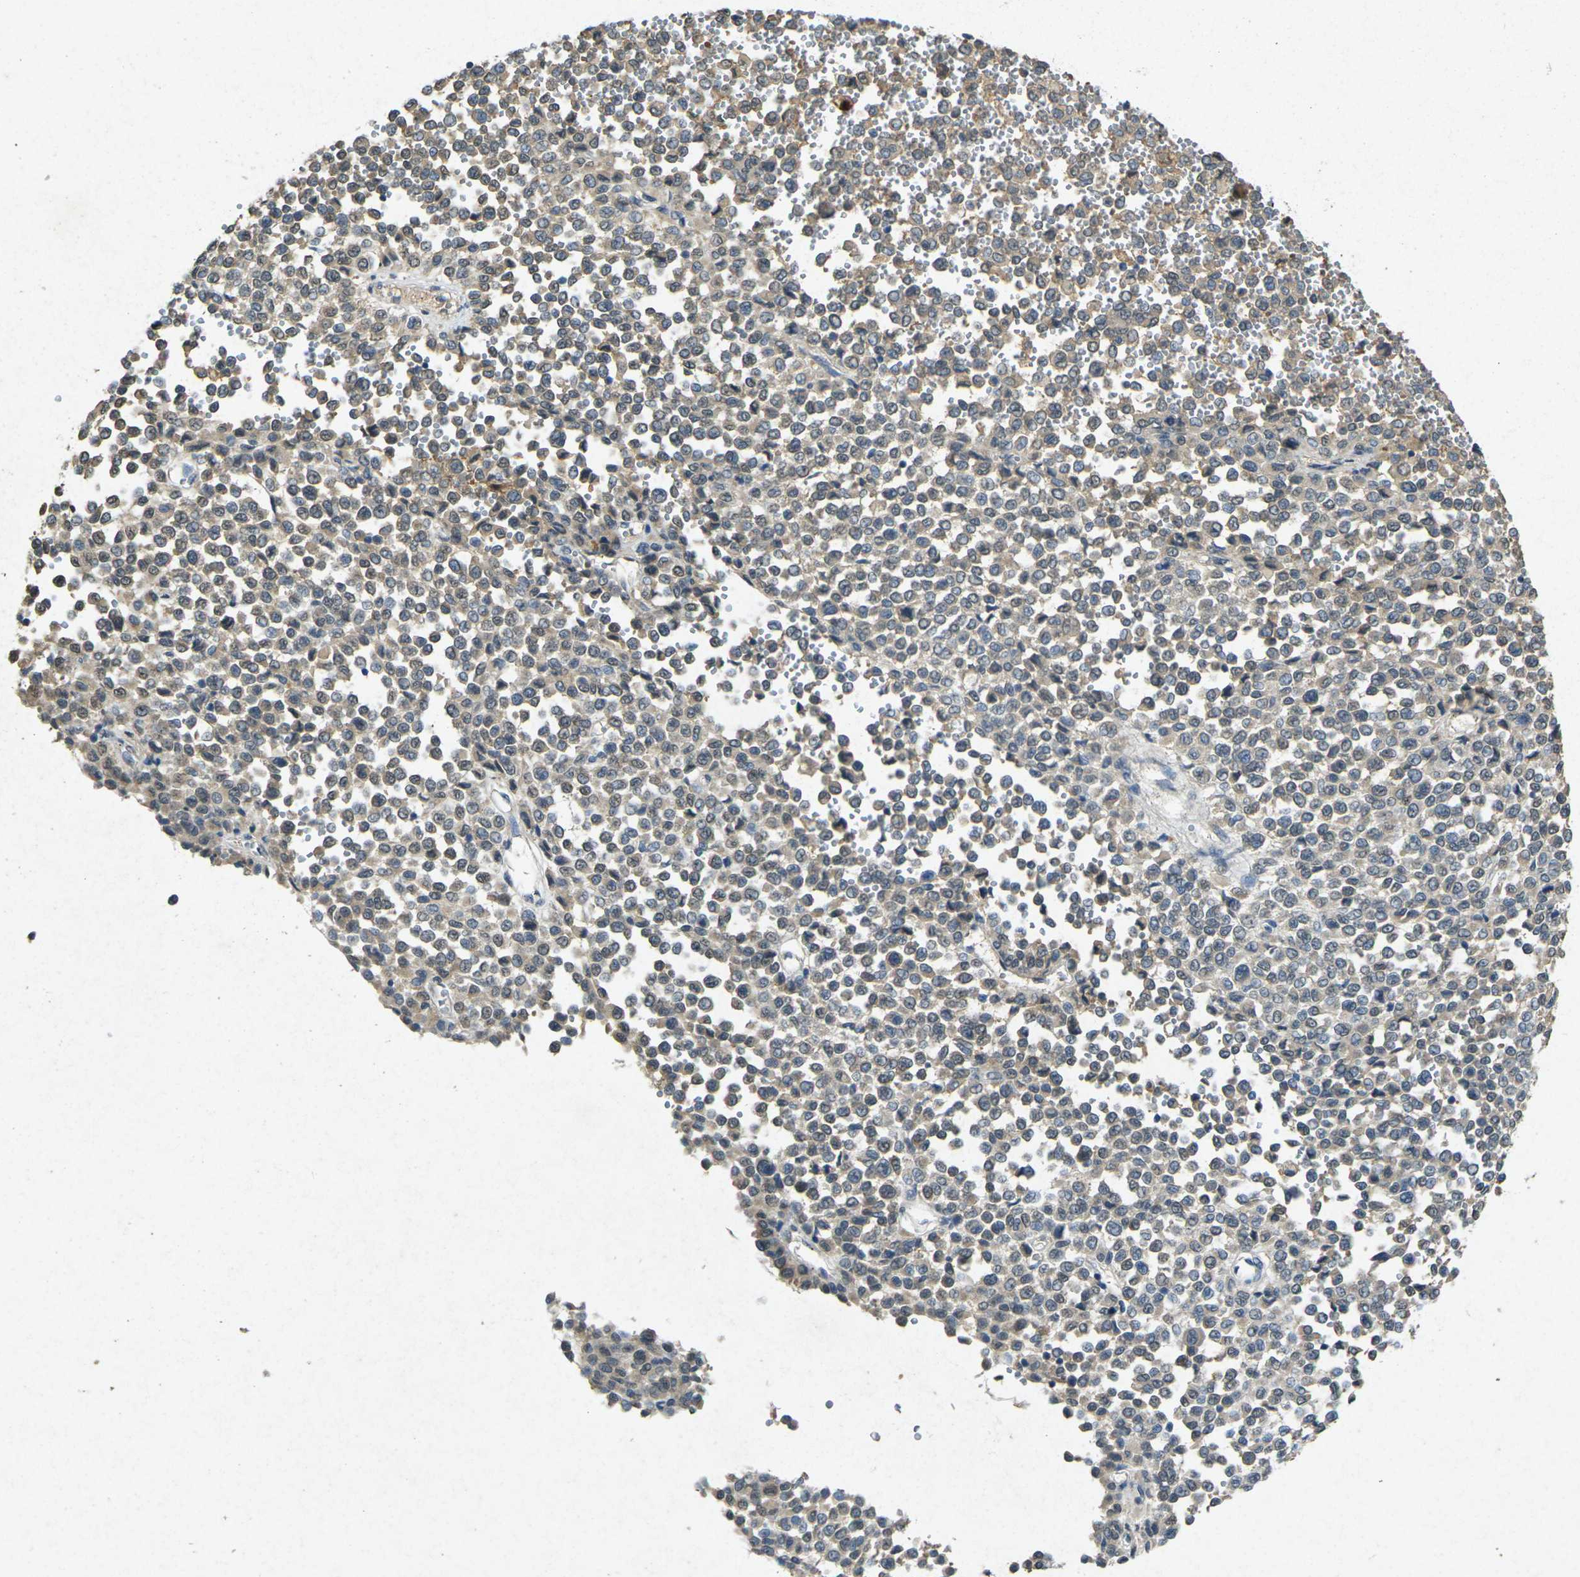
{"staining": {"intensity": "moderate", "quantity": ">75%", "location": "cytoplasmic/membranous"}, "tissue": "melanoma", "cell_type": "Tumor cells", "image_type": "cancer", "snomed": [{"axis": "morphology", "description": "Malignant melanoma, Metastatic site"}, {"axis": "topography", "description": "Pancreas"}], "caption": "Immunohistochemistry (IHC) of malignant melanoma (metastatic site) demonstrates medium levels of moderate cytoplasmic/membranous expression in about >75% of tumor cells.", "gene": "RGMA", "patient": {"sex": "female", "age": 30}}